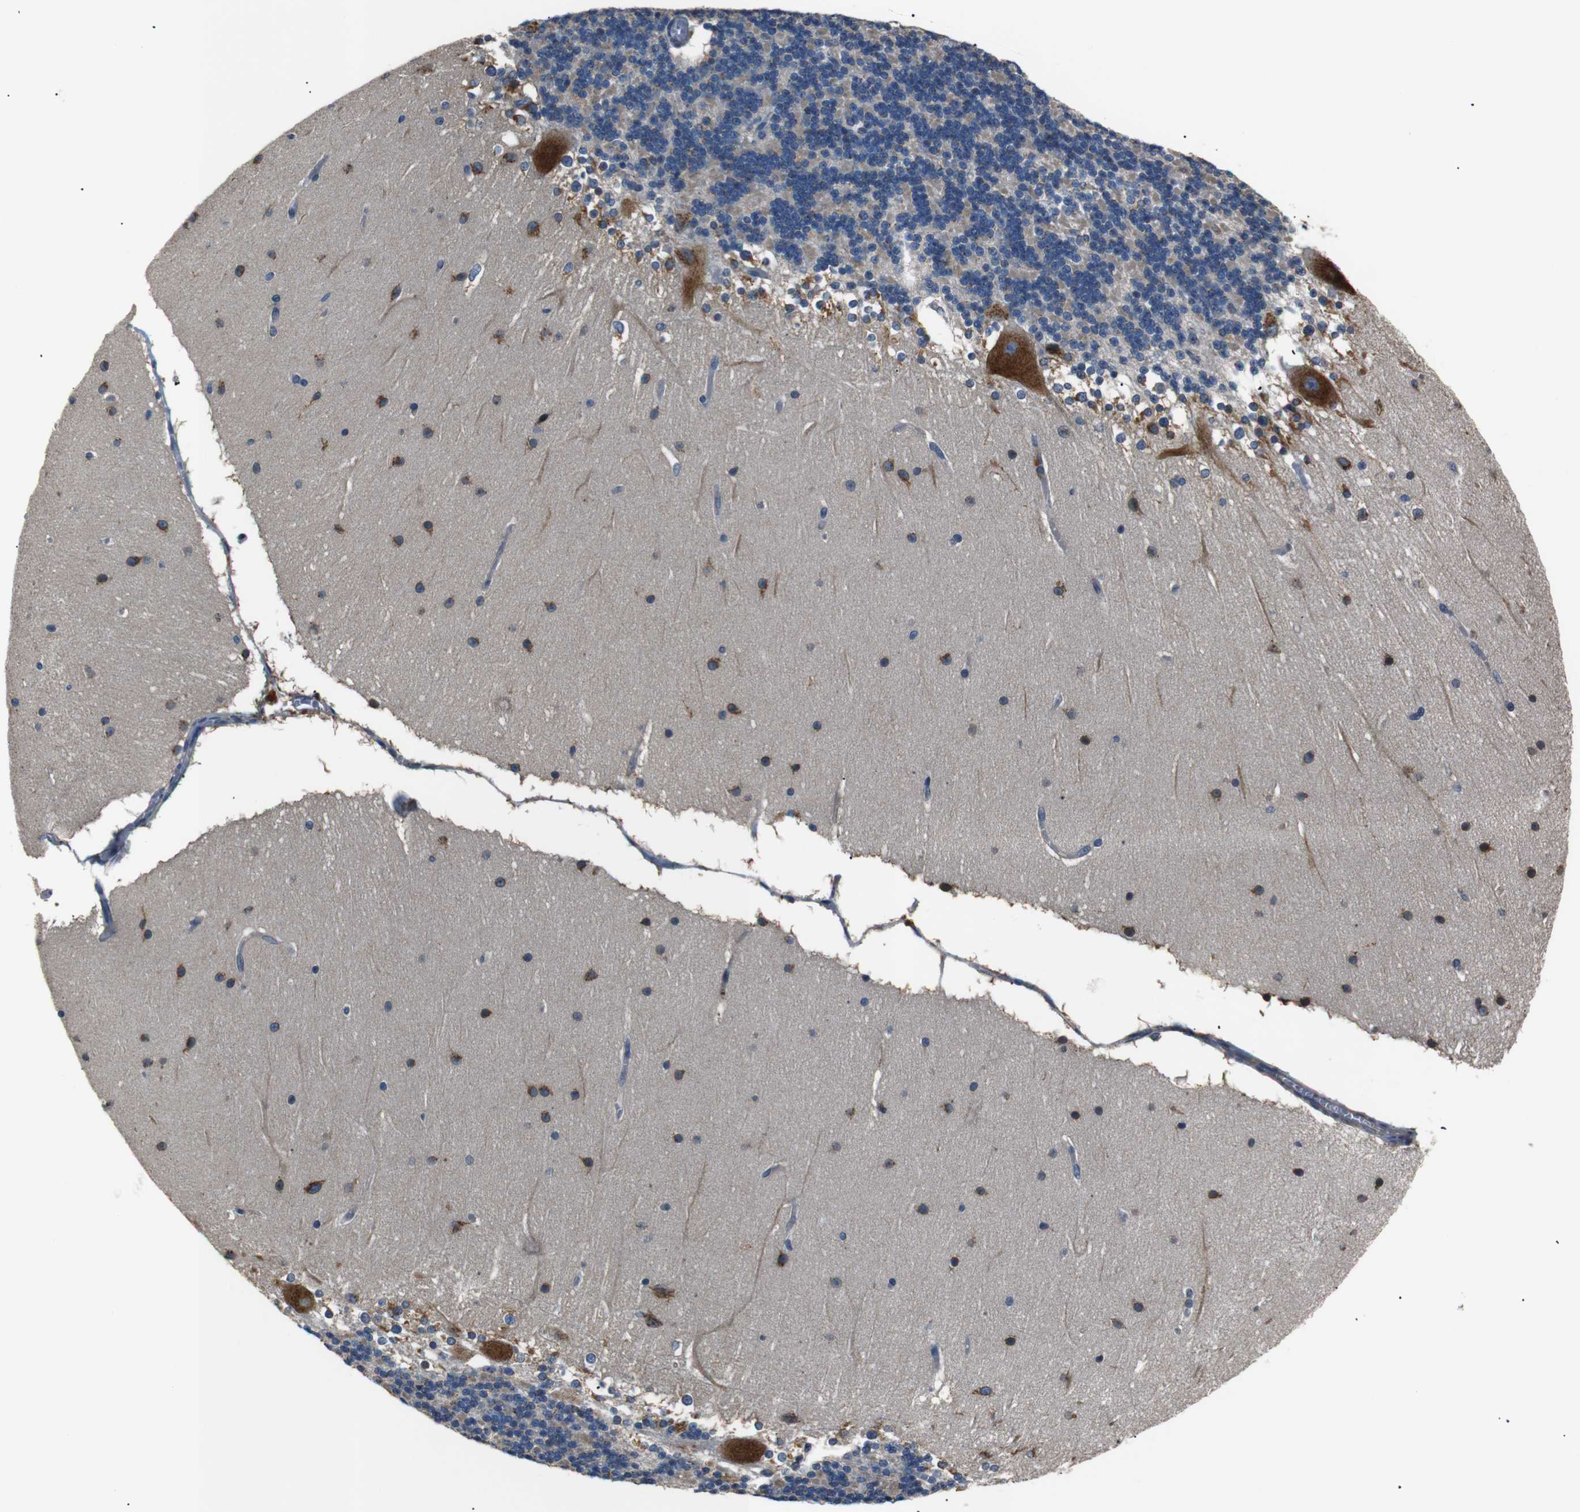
{"staining": {"intensity": "negative", "quantity": "none", "location": "none"}, "tissue": "cerebellum", "cell_type": "Cells in granular layer", "image_type": "normal", "snomed": [{"axis": "morphology", "description": "Normal tissue, NOS"}, {"axis": "topography", "description": "Cerebellum"}], "caption": "Protein analysis of normal cerebellum shows no significant positivity in cells in granular layer.", "gene": "TMED2", "patient": {"sex": "female", "age": 19}}